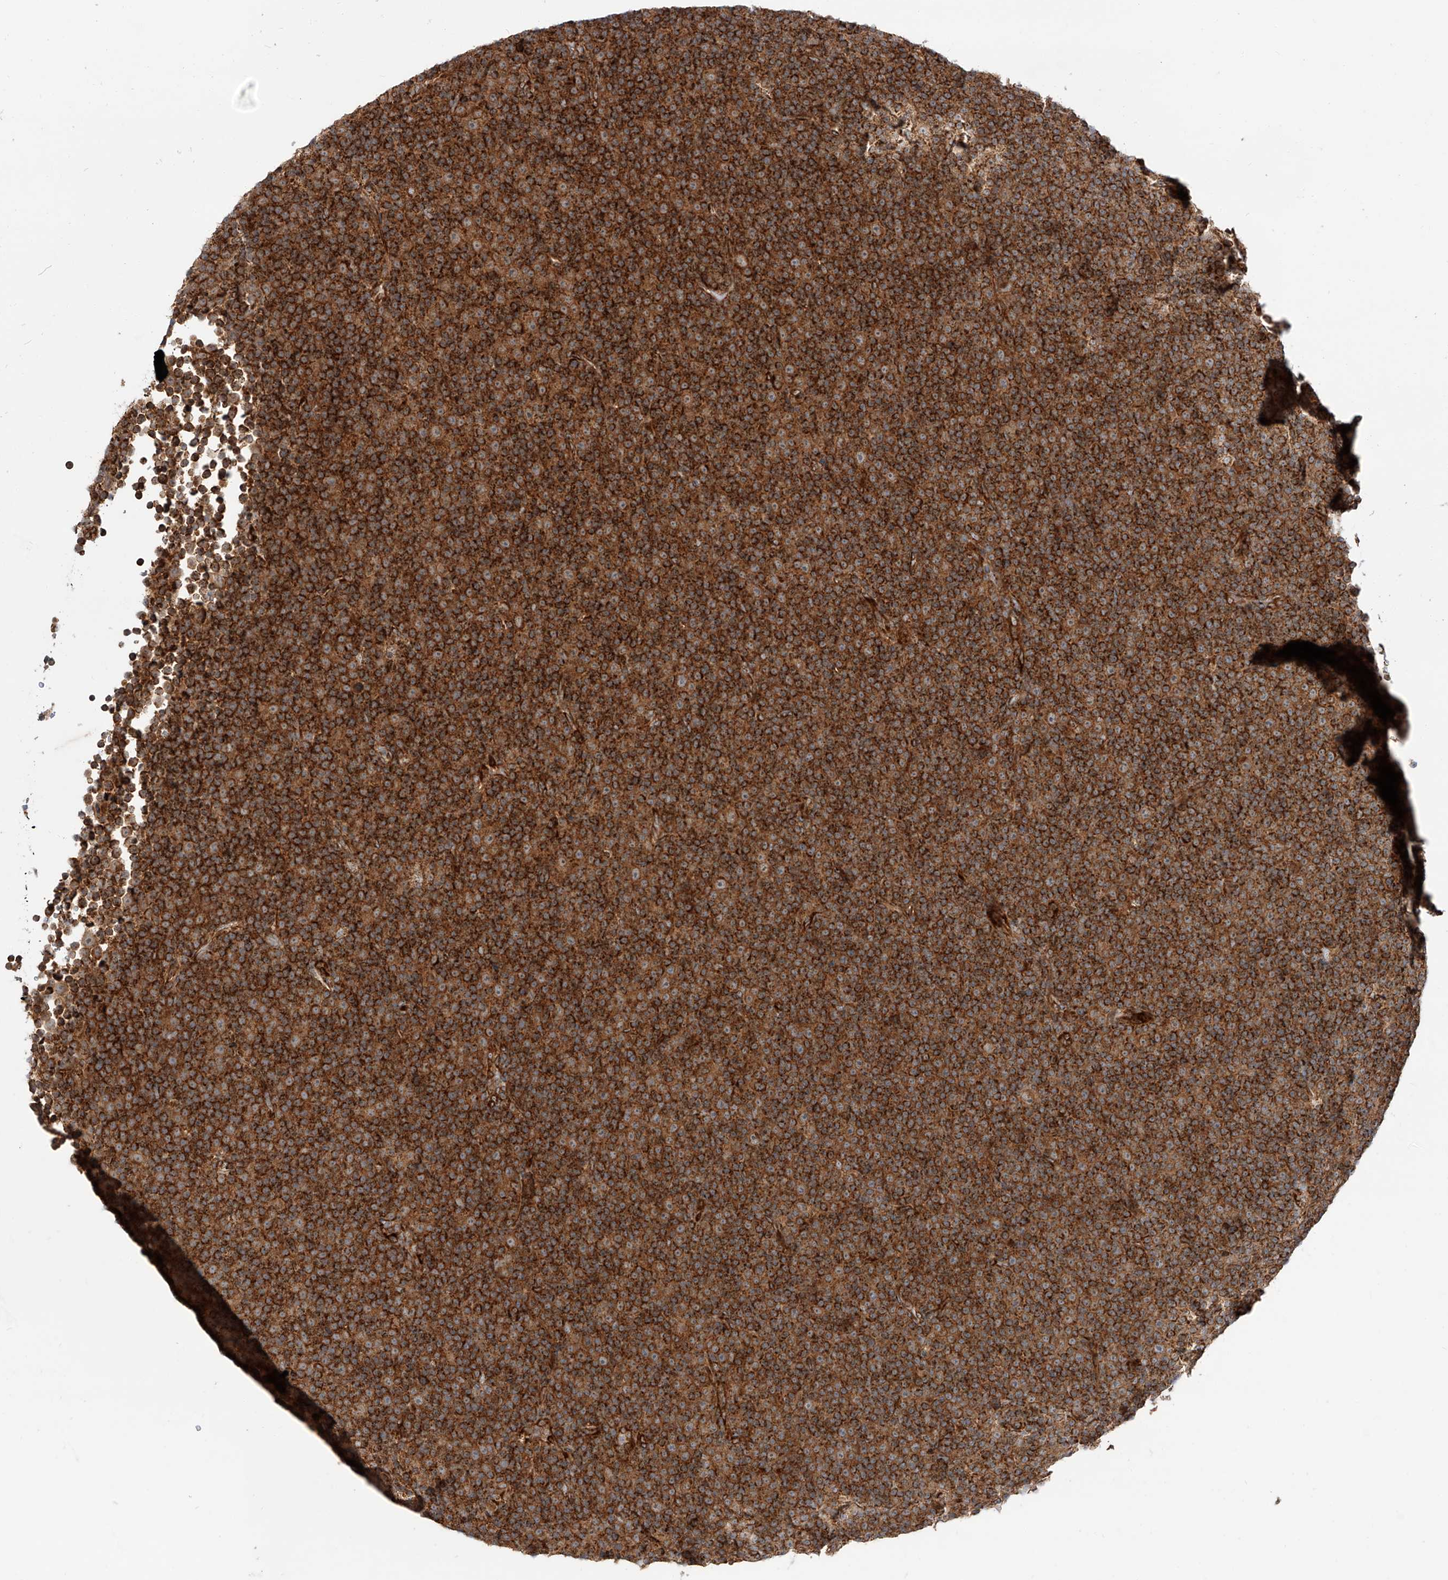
{"staining": {"intensity": "strong", "quantity": ">75%", "location": "cytoplasmic/membranous"}, "tissue": "lymphoma", "cell_type": "Tumor cells", "image_type": "cancer", "snomed": [{"axis": "morphology", "description": "Malignant lymphoma, non-Hodgkin's type, Low grade"}, {"axis": "topography", "description": "Lymph node"}], "caption": "Immunohistochemical staining of human low-grade malignant lymphoma, non-Hodgkin's type shows high levels of strong cytoplasmic/membranous staining in about >75% of tumor cells.", "gene": "ISCA2", "patient": {"sex": "female", "age": 67}}